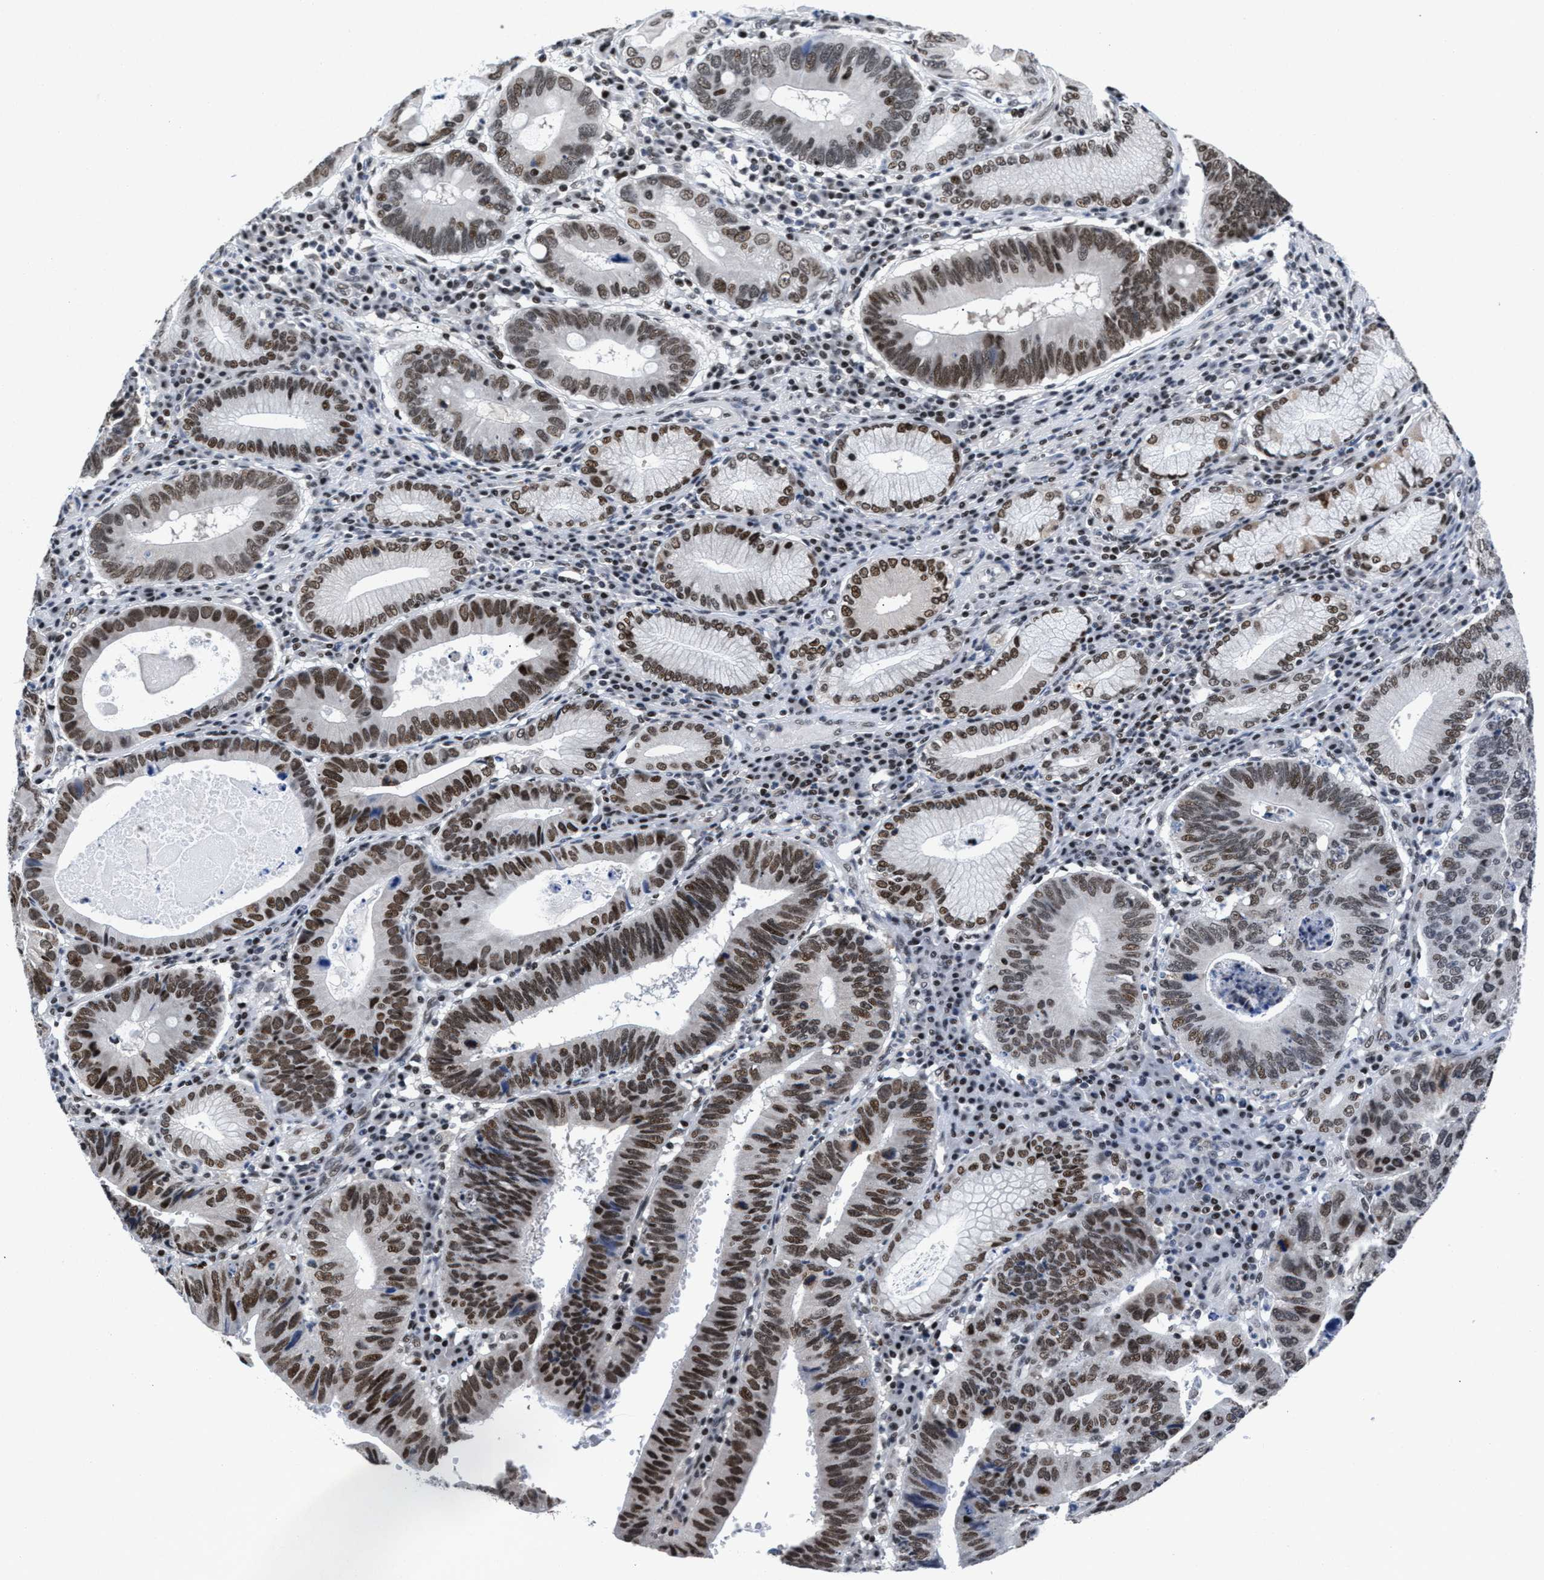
{"staining": {"intensity": "moderate", "quantity": ">75%", "location": "nuclear"}, "tissue": "stomach cancer", "cell_type": "Tumor cells", "image_type": "cancer", "snomed": [{"axis": "morphology", "description": "Adenocarcinoma, NOS"}, {"axis": "topography", "description": "Stomach"}], "caption": "This histopathology image reveals stomach cancer (adenocarcinoma) stained with immunohistochemistry to label a protein in brown. The nuclear of tumor cells show moderate positivity for the protein. Nuclei are counter-stained blue.", "gene": "WDR81", "patient": {"sex": "male", "age": 59}}